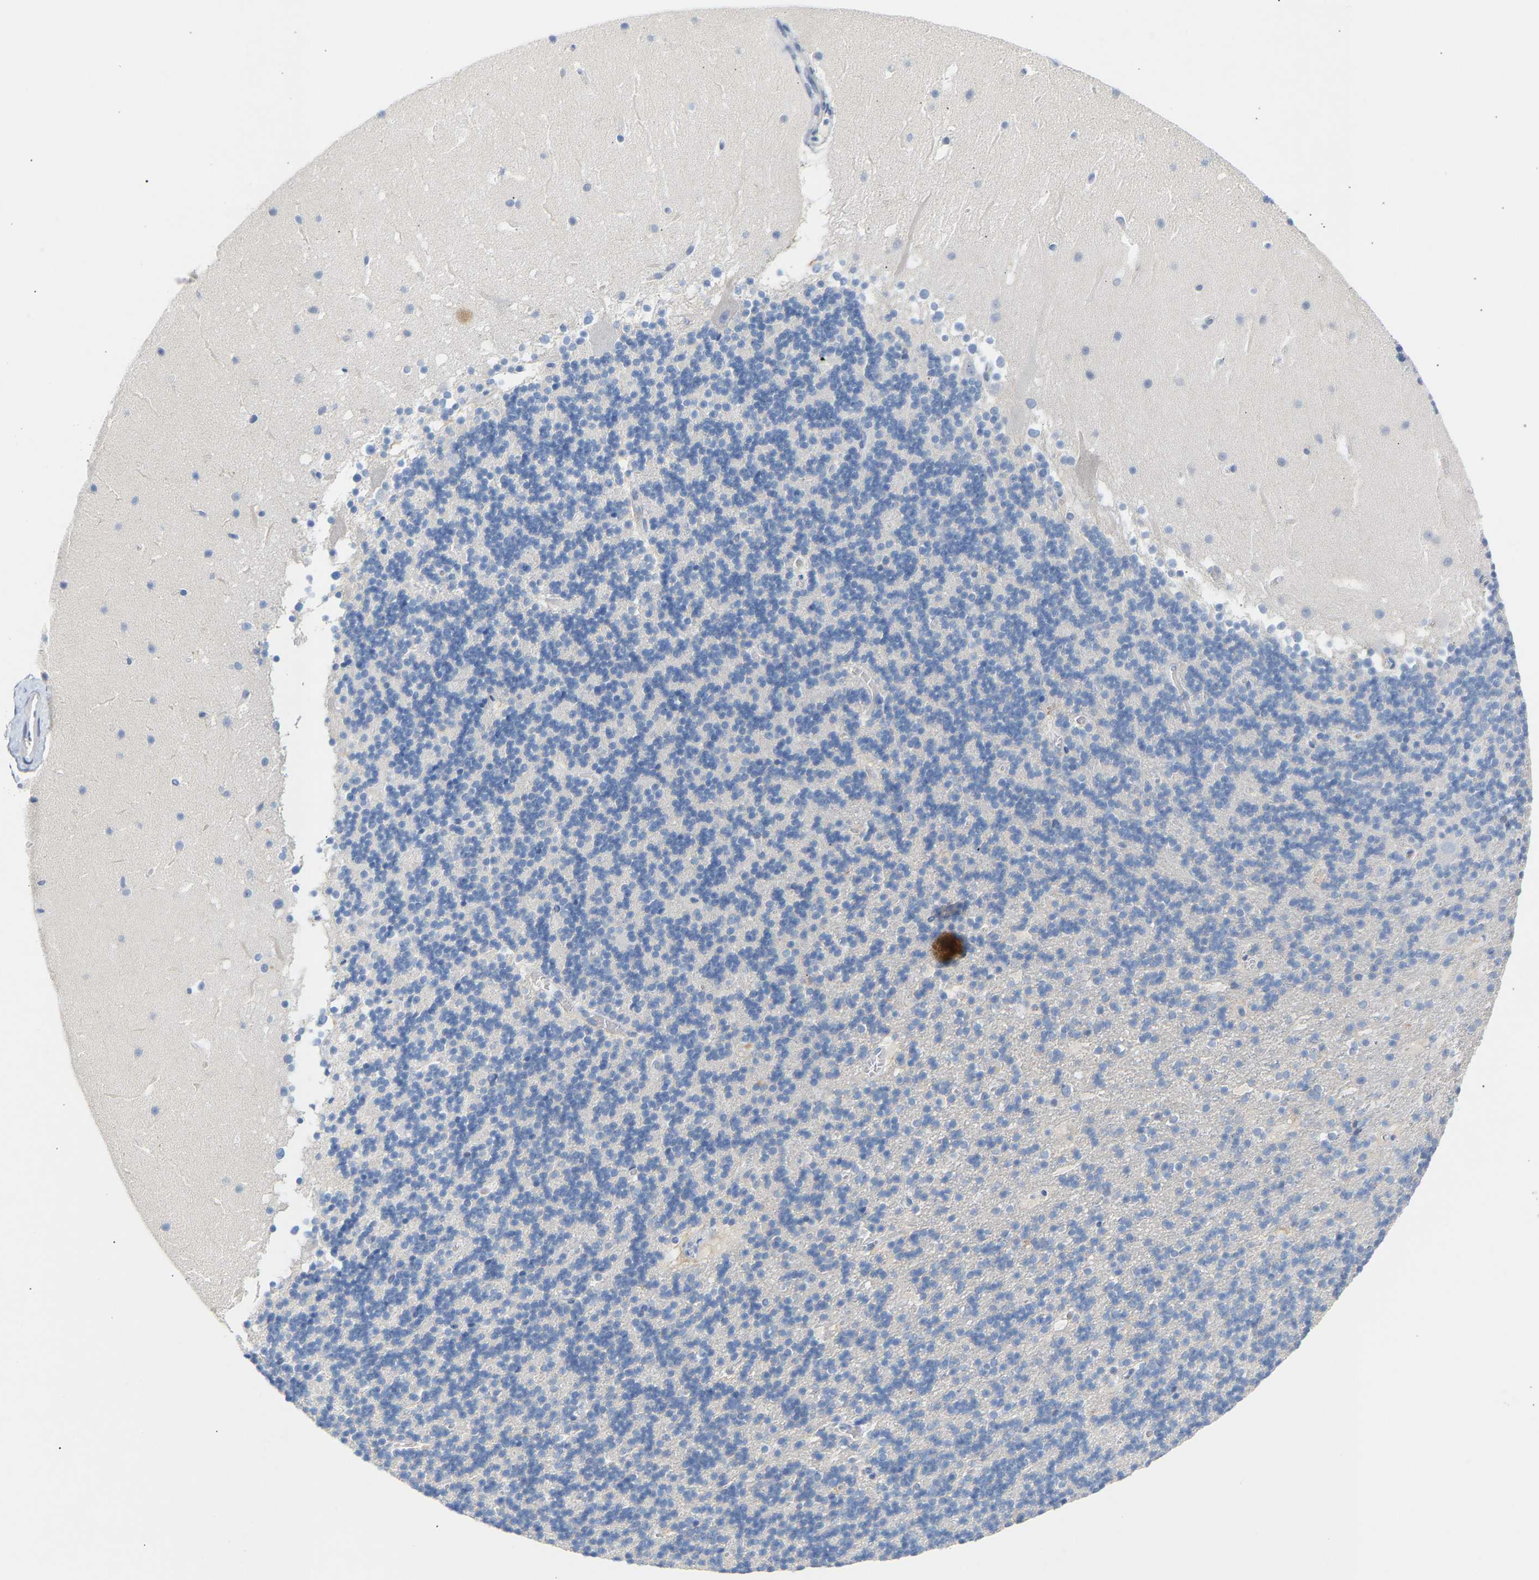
{"staining": {"intensity": "negative", "quantity": "none", "location": "none"}, "tissue": "cerebellum", "cell_type": "Cells in granular layer", "image_type": "normal", "snomed": [{"axis": "morphology", "description": "Normal tissue, NOS"}, {"axis": "topography", "description": "Cerebellum"}], "caption": "The micrograph displays no significant staining in cells in granular layer of cerebellum.", "gene": "PEX1", "patient": {"sex": "male", "age": 45}}